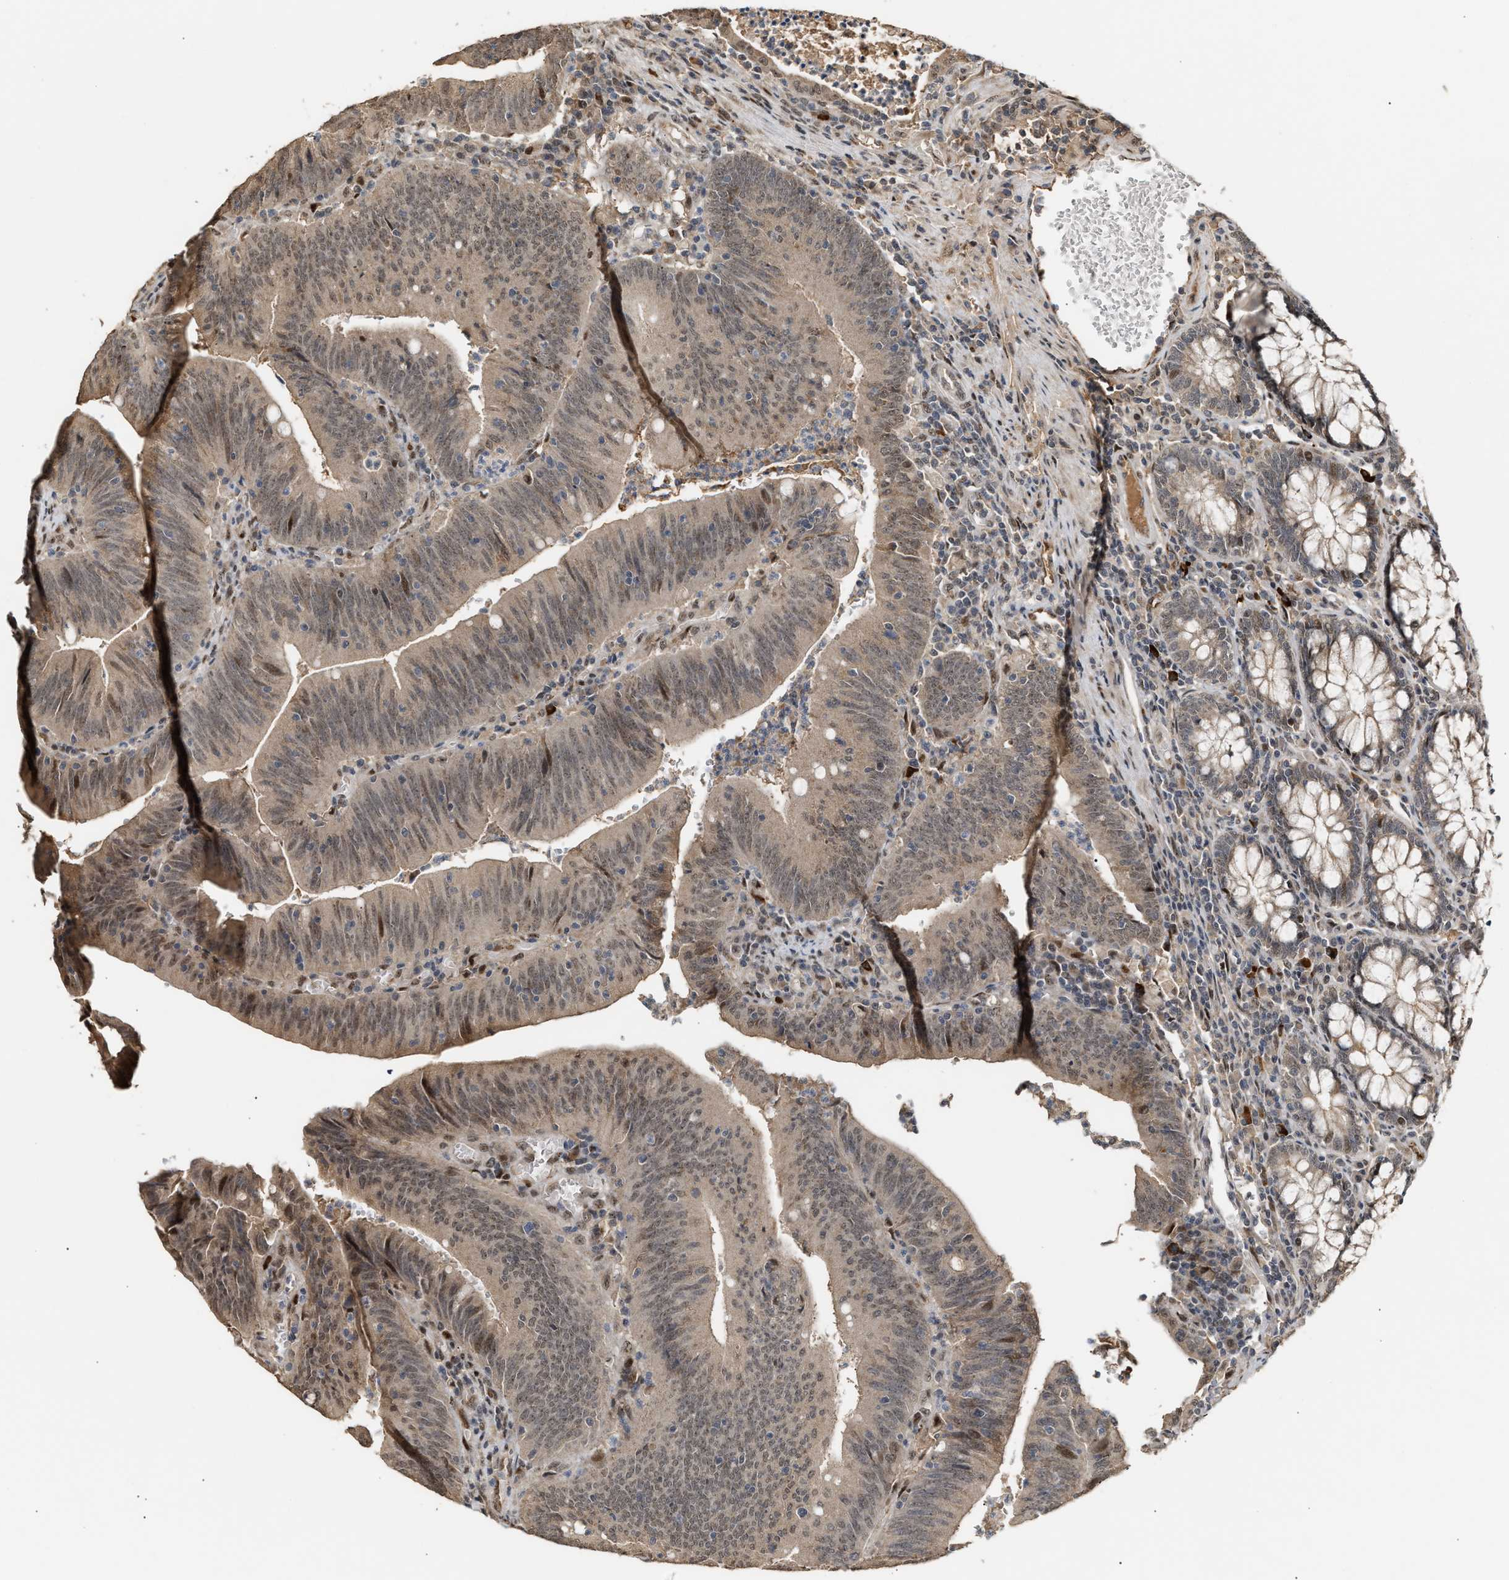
{"staining": {"intensity": "weak", "quantity": ">75%", "location": "cytoplasmic/membranous,nuclear"}, "tissue": "colorectal cancer", "cell_type": "Tumor cells", "image_type": "cancer", "snomed": [{"axis": "morphology", "description": "Normal tissue, NOS"}, {"axis": "morphology", "description": "Adenocarcinoma, NOS"}, {"axis": "topography", "description": "Rectum"}], "caption": "This image displays adenocarcinoma (colorectal) stained with immunohistochemistry to label a protein in brown. The cytoplasmic/membranous and nuclear of tumor cells show weak positivity for the protein. Nuclei are counter-stained blue.", "gene": "ZFAND5", "patient": {"sex": "female", "age": 66}}